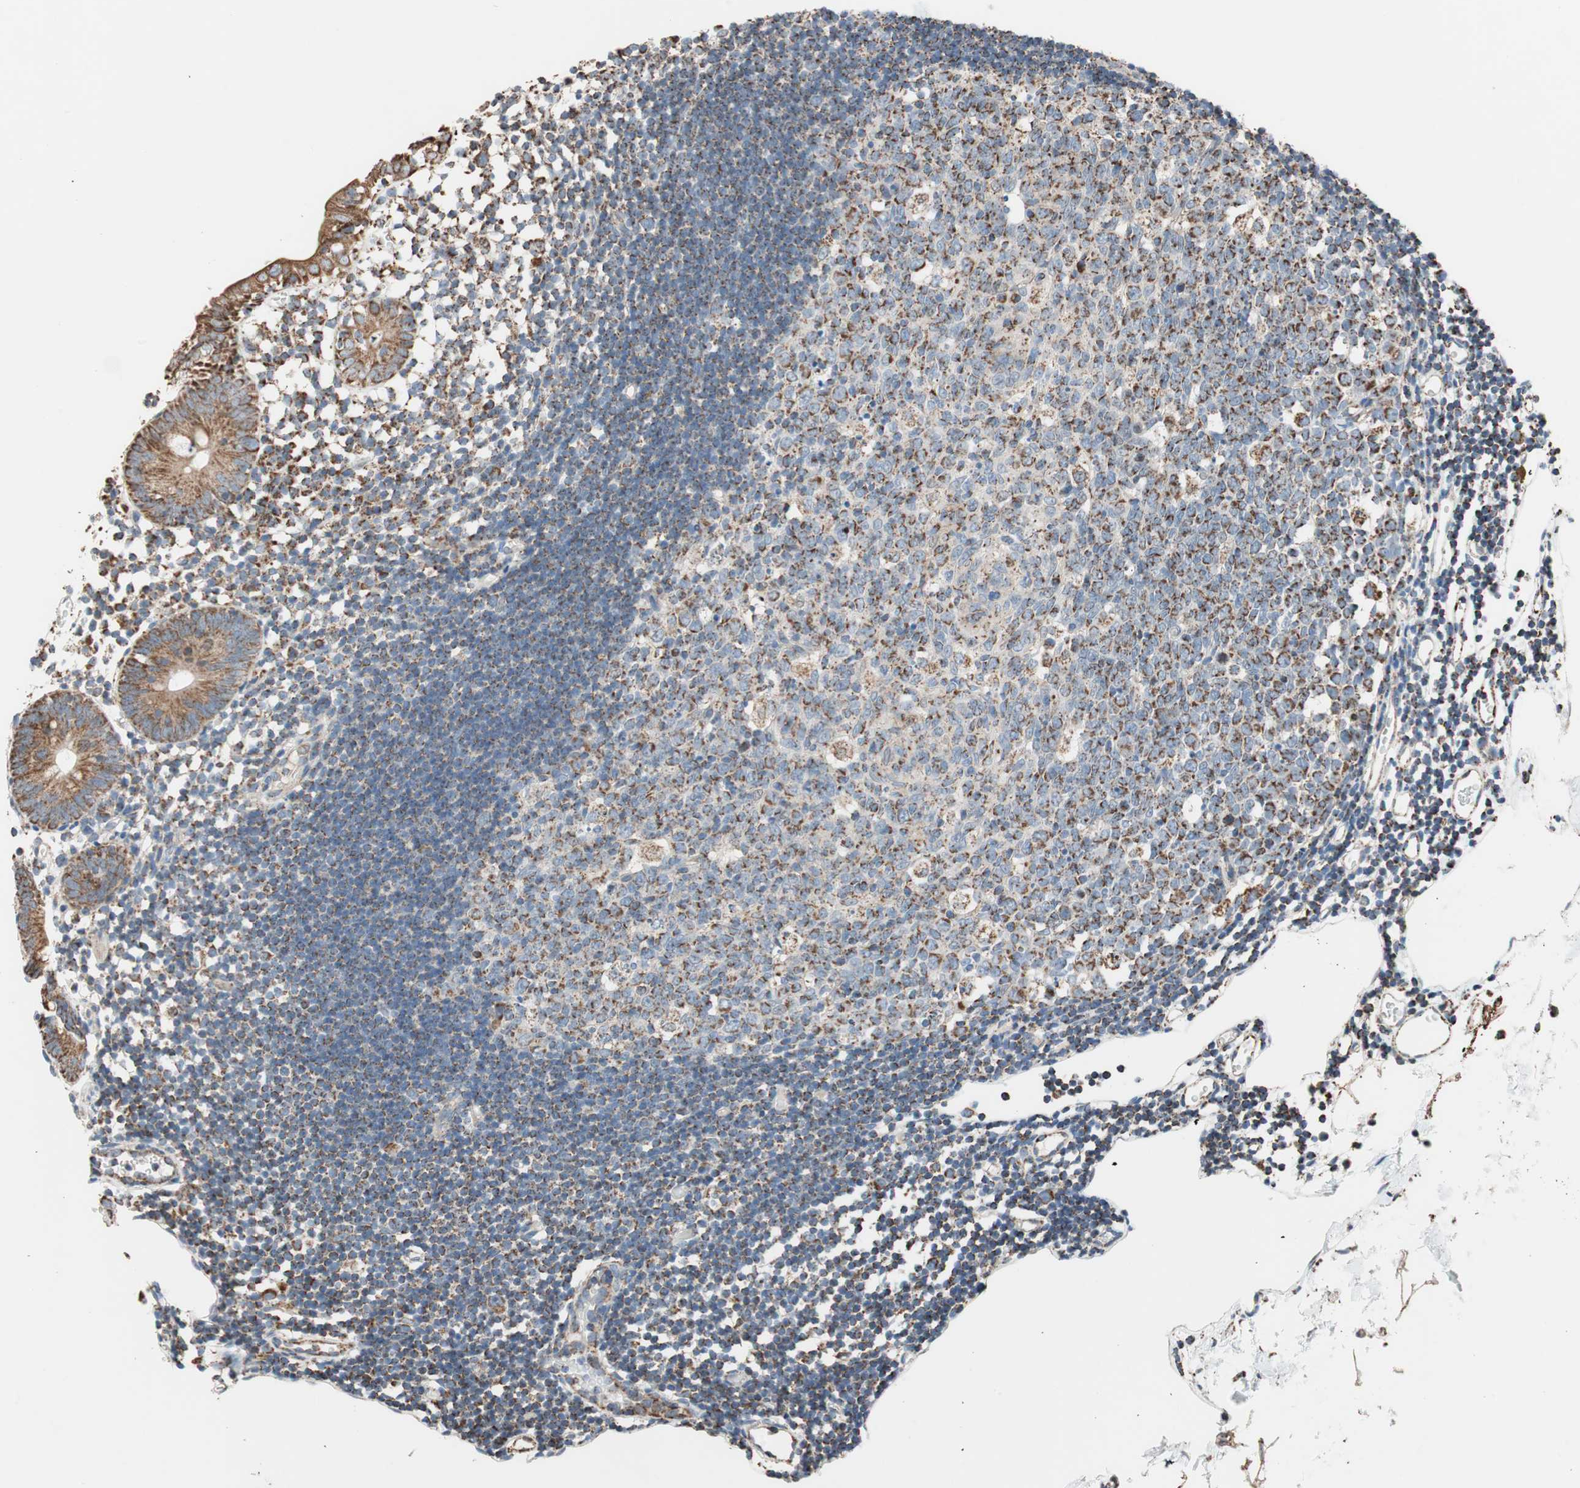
{"staining": {"intensity": "moderate", "quantity": "25%-75%", "location": "cytoplasmic/membranous"}, "tissue": "colon", "cell_type": "Endothelial cells", "image_type": "normal", "snomed": [{"axis": "morphology", "description": "Normal tissue, NOS"}, {"axis": "morphology", "description": "Adenocarcinoma, NOS"}, {"axis": "topography", "description": "Colon"}, {"axis": "topography", "description": "Peripheral nerve tissue"}], "caption": "DAB immunohistochemical staining of normal colon displays moderate cytoplasmic/membranous protein expression in about 25%-75% of endothelial cells. (brown staining indicates protein expression, while blue staining denotes nuclei).", "gene": "PCSK4", "patient": {"sex": "male", "age": 14}}